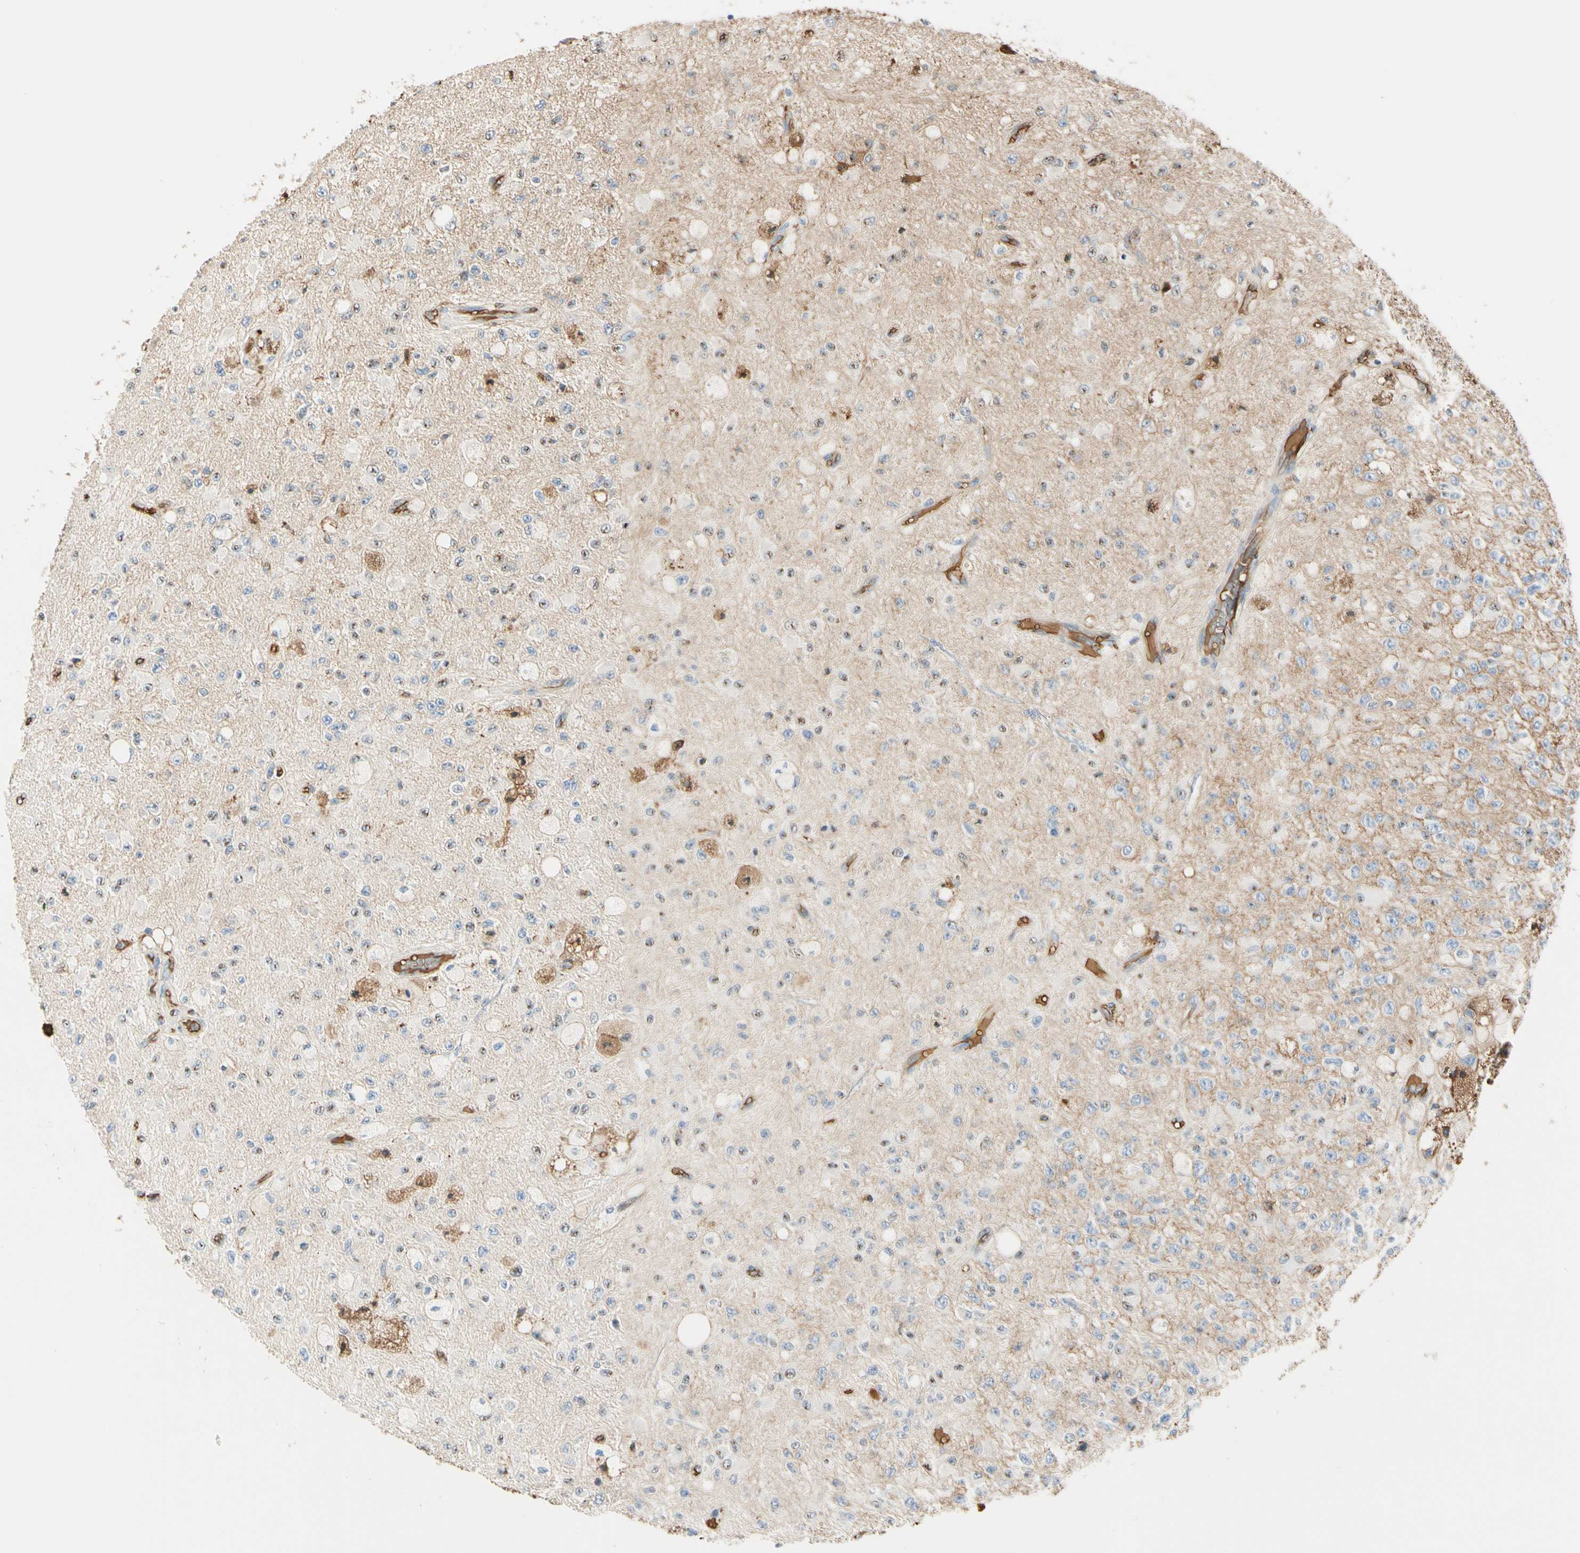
{"staining": {"intensity": "moderate", "quantity": "25%-75%", "location": "cytoplasmic/membranous,nuclear"}, "tissue": "glioma", "cell_type": "Tumor cells", "image_type": "cancer", "snomed": [{"axis": "morphology", "description": "Glioma, malignant, High grade"}, {"axis": "topography", "description": "pancreas cauda"}], "caption": "A histopathology image showing moderate cytoplasmic/membranous and nuclear expression in approximately 25%-75% of tumor cells in glioma, as visualized by brown immunohistochemical staining.", "gene": "LAMB3", "patient": {"sex": "male", "age": 60}}